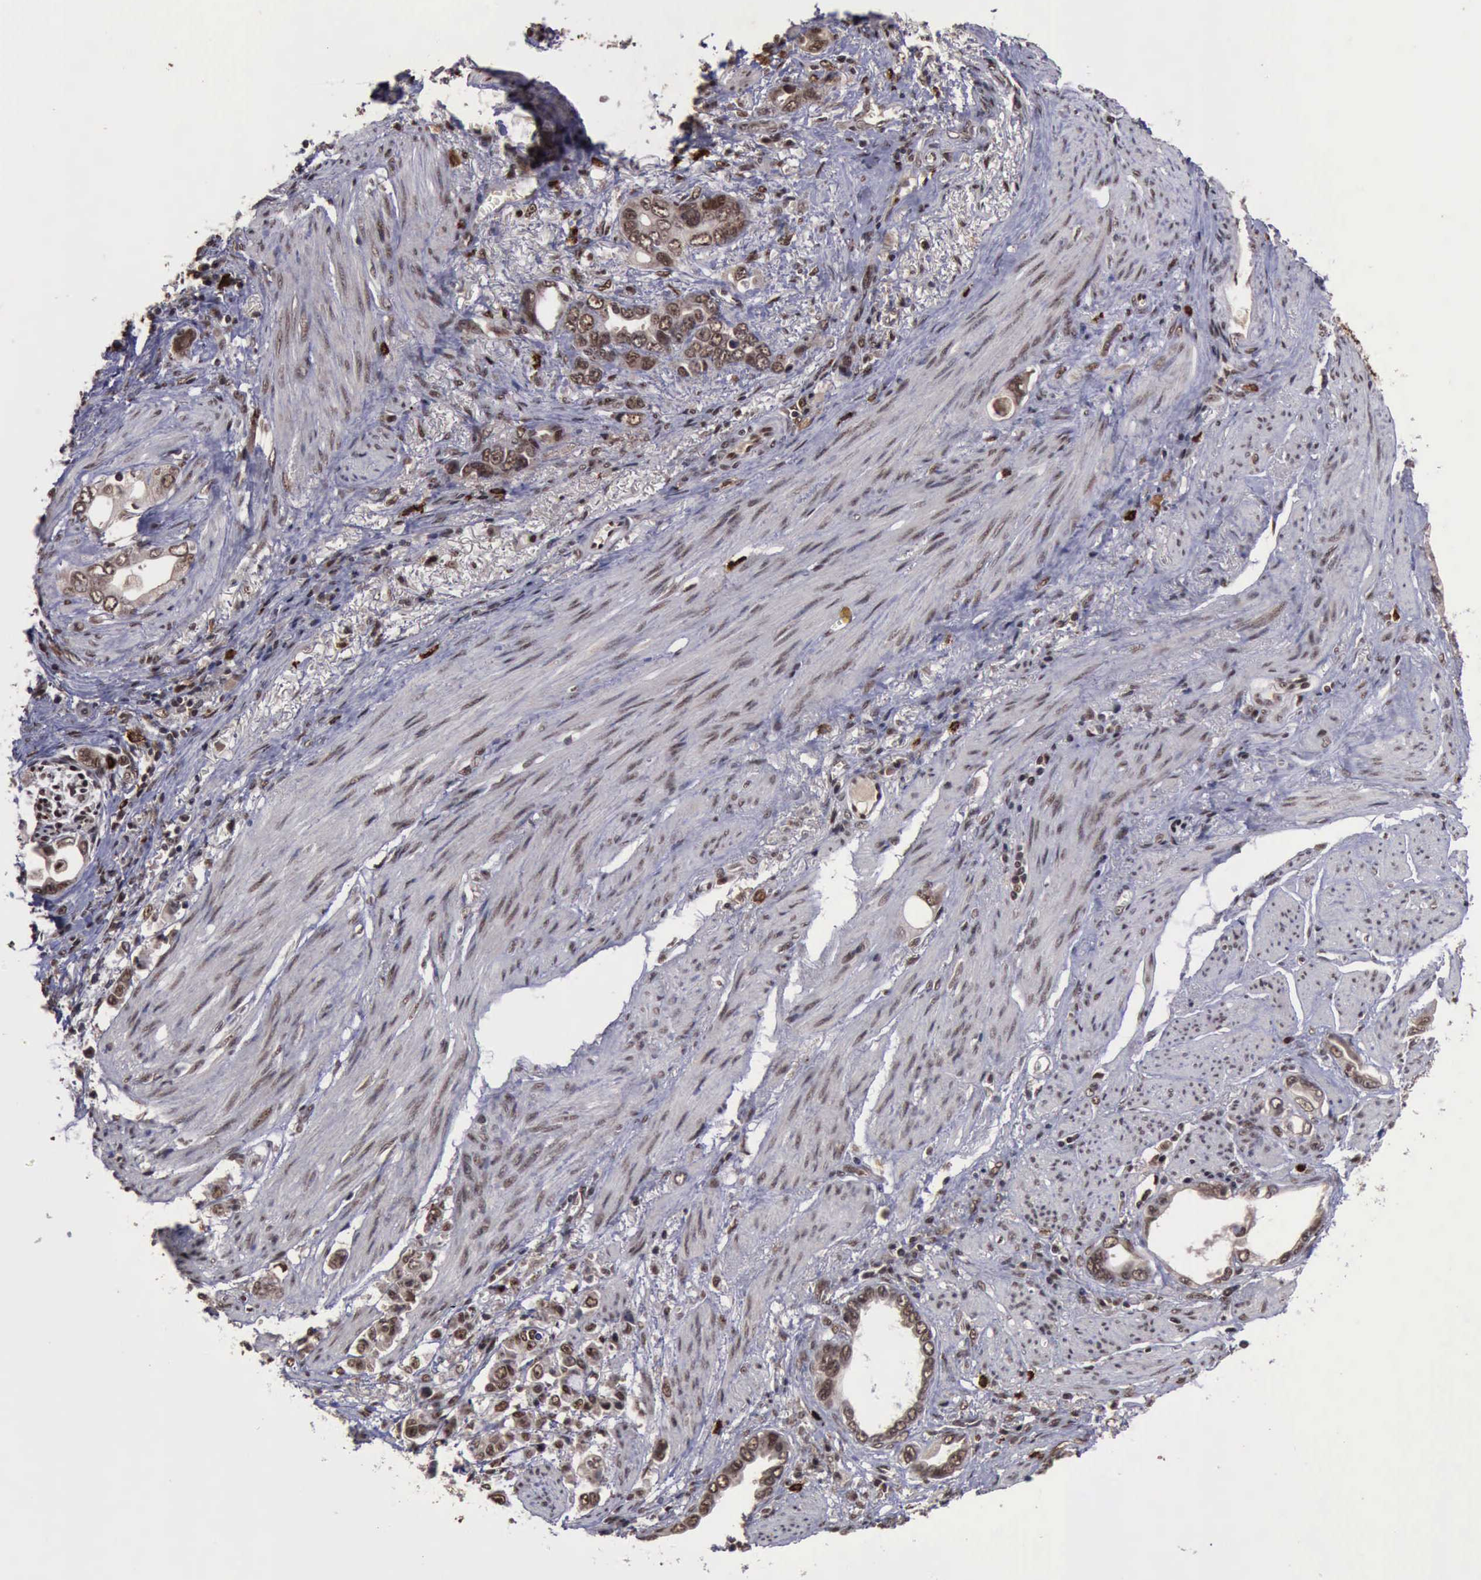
{"staining": {"intensity": "strong", "quantity": ">75%", "location": "cytoplasmic/membranous,nuclear"}, "tissue": "stomach cancer", "cell_type": "Tumor cells", "image_type": "cancer", "snomed": [{"axis": "morphology", "description": "Adenocarcinoma, NOS"}, {"axis": "topography", "description": "Stomach"}], "caption": "Adenocarcinoma (stomach) tissue exhibits strong cytoplasmic/membranous and nuclear staining in about >75% of tumor cells, visualized by immunohistochemistry.", "gene": "TRMT2A", "patient": {"sex": "male", "age": 78}}